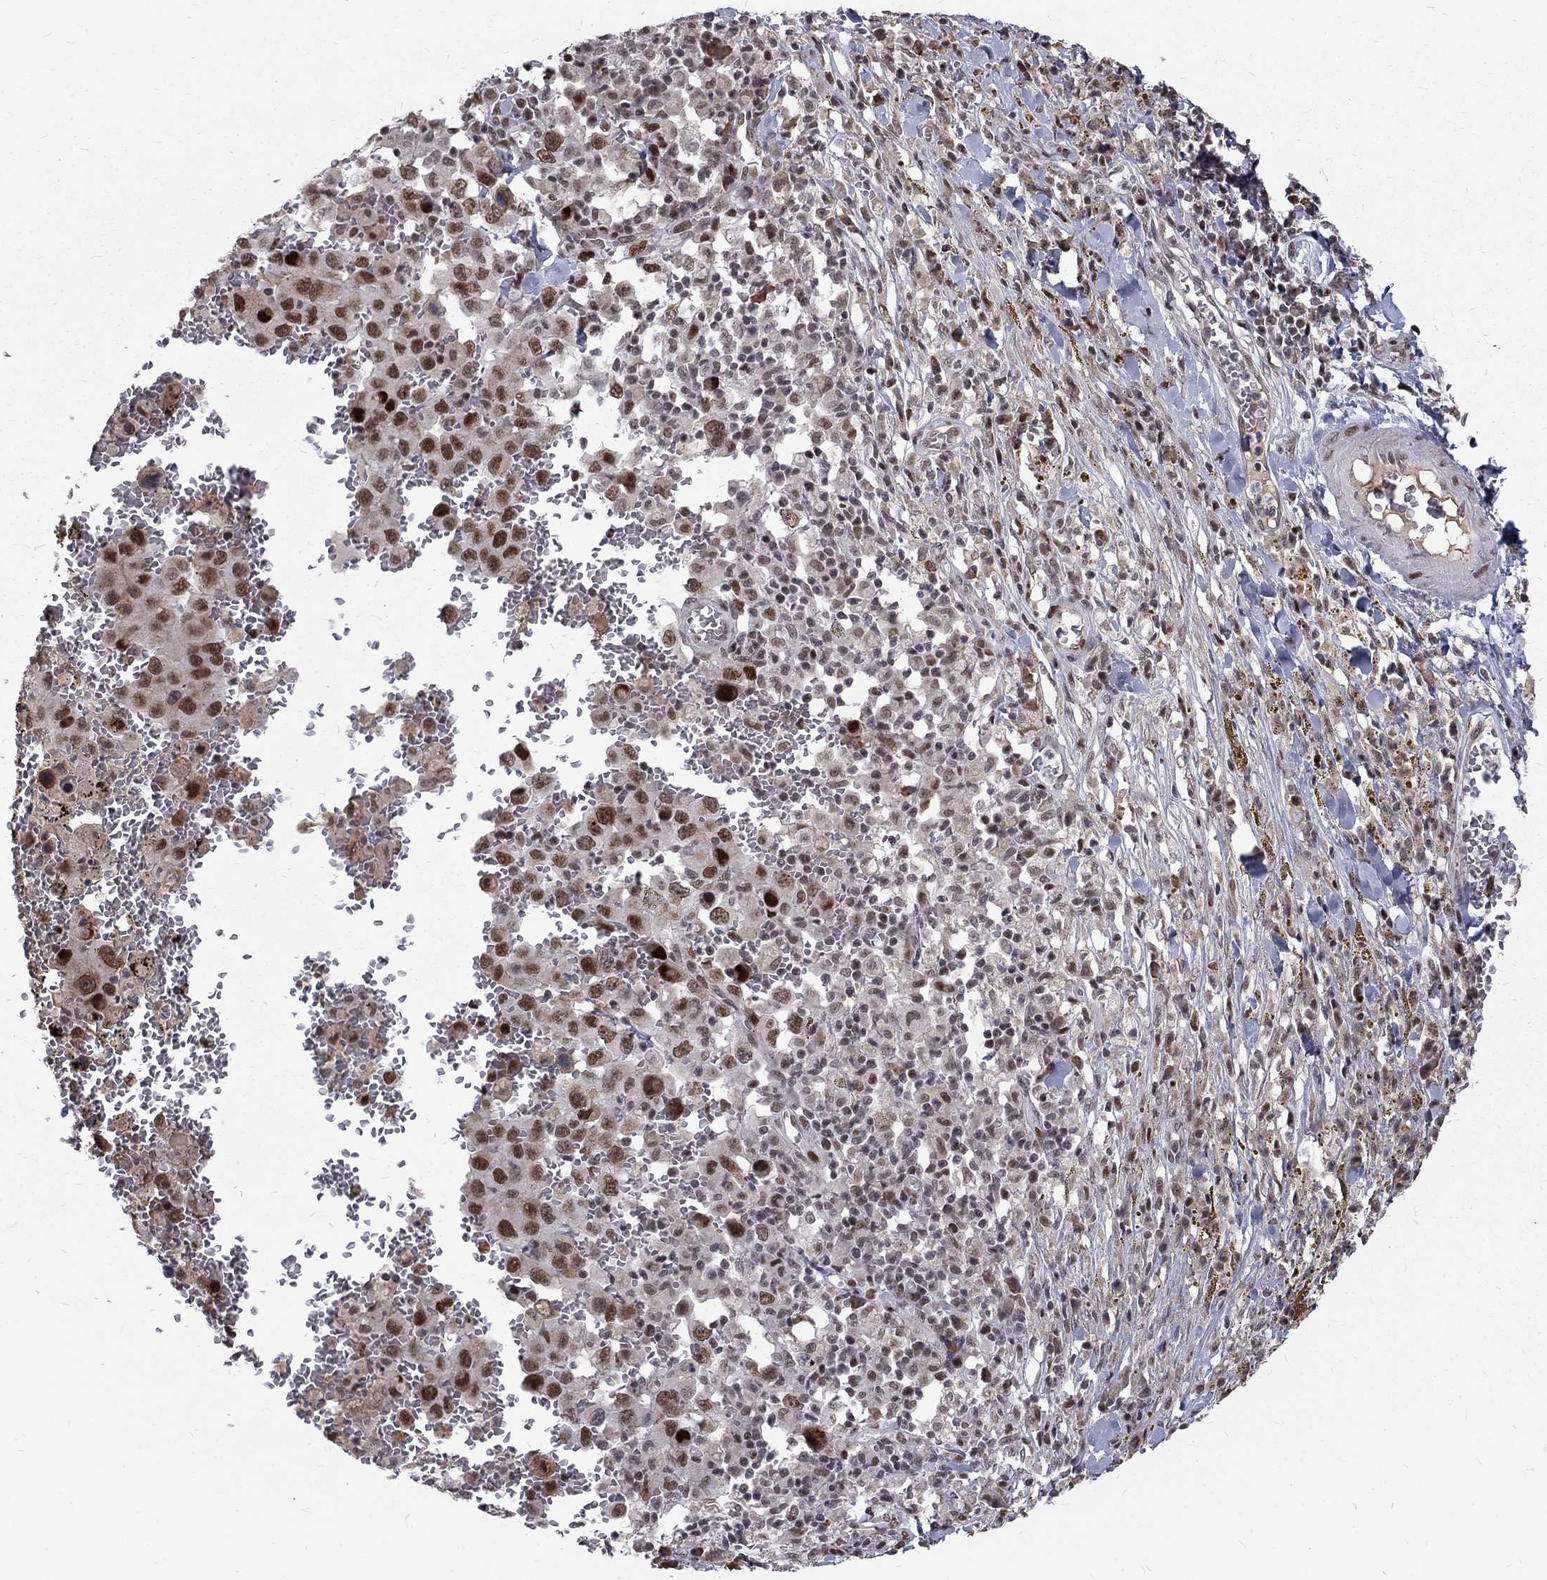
{"staining": {"intensity": "strong", "quantity": "25%-75%", "location": "nuclear"}, "tissue": "melanoma", "cell_type": "Tumor cells", "image_type": "cancer", "snomed": [{"axis": "morphology", "description": "Malignant melanoma, NOS"}, {"axis": "topography", "description": "Skin"}], "caption": "Immunohistochemical staining of melanoma demonstrates high levels of strong nuclear expression in about 25%-75% of tumor cells.", "gene": "TCEAL1", "patient": {"sex": "female", "age": 91}}